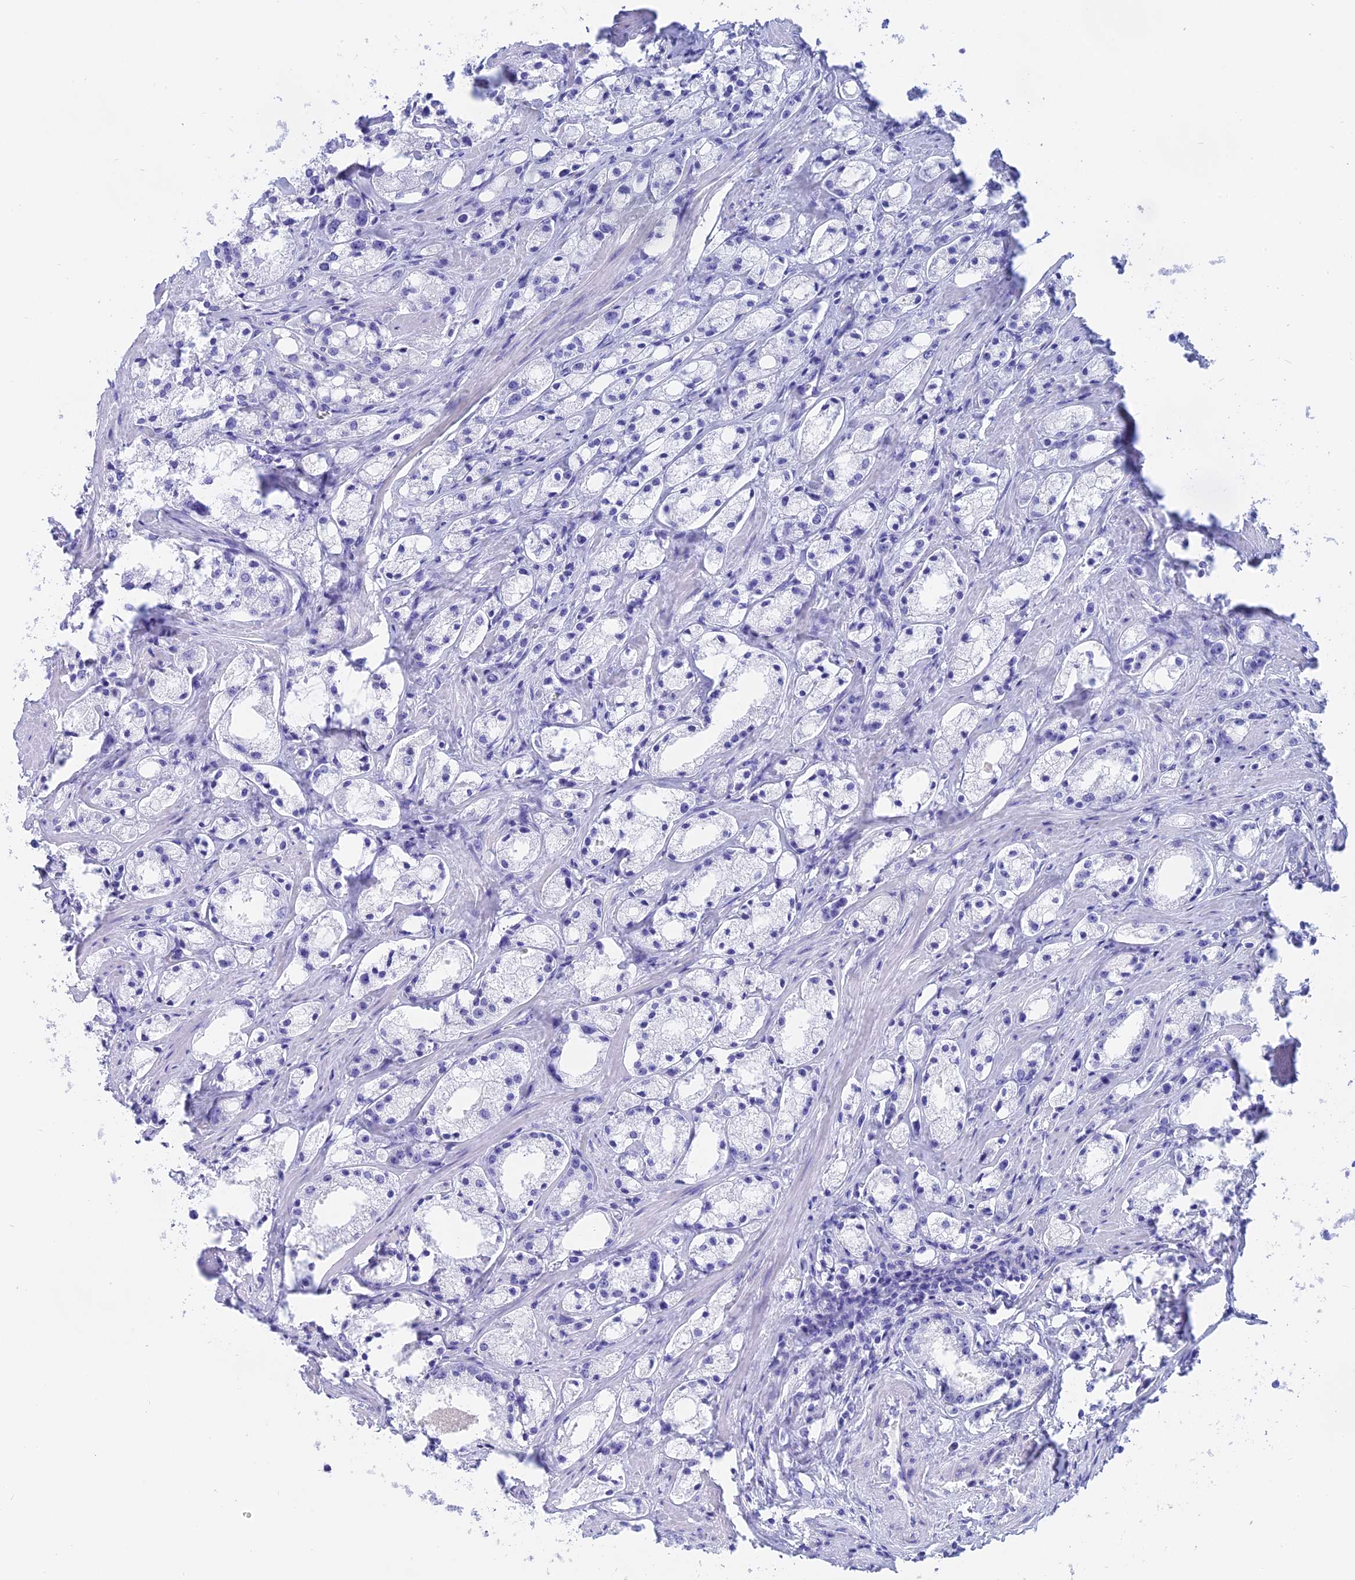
{"staining": {"intensity": "negative", "quantity": "none", "location": "none"}, "tissue": "prostate cancer", "cell_type": "Tumor cells", "image_type": "cancer", "snomed": [{"axis": "morphology", "description": "Adenocarcinoma, High grade"}, {"axis": "topography", "description": "Prostate"}], "caption": "IHC micrograph of neoplastic tissue: prostate cancer stained with DAB reveals no significant protein positivity in tumor cells.", "gene": "ISCA1", "patient": {"sex": "male", "age": 66}}